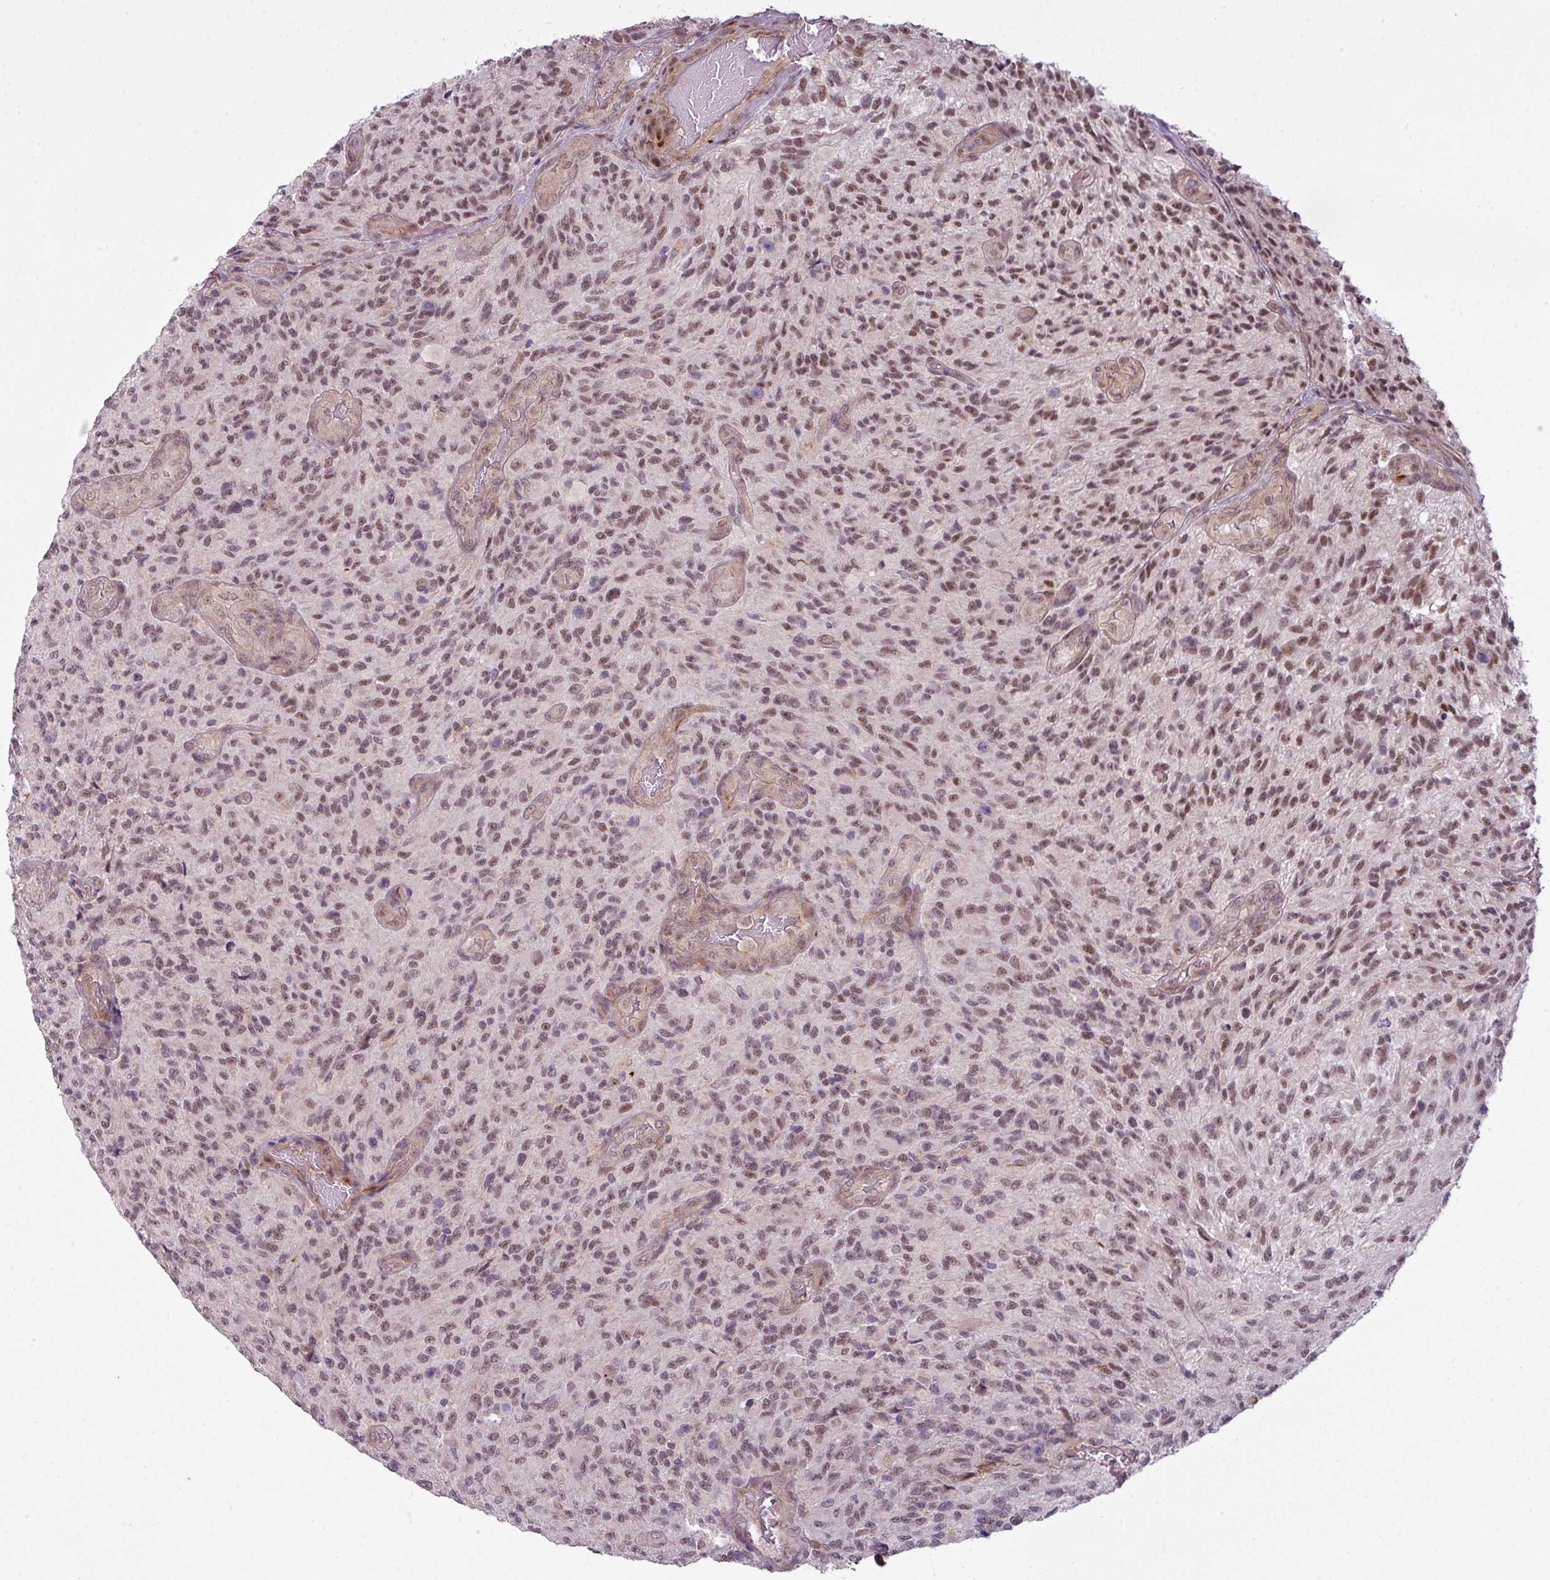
{"staining": {"intensity": "weak", "quantity": ">75%", "location": "nuclear"}, "tissue": "glioma", "cell_type": "Tumor cells", "image_type": "cancer", "snomed": [{"axis": "morphology", "description": "Normal tissue, NOS"}, {"axis": "morphology", "description": "Glioma, malignant, High grade"}, {"axis": "topography", "description": "Cerebral cortex"}], "caption": "Glioma stained with a brown dye reveals weak nuclear positive expression in approximately >75% of tumor cells.", "gene": "ZC2HC1C", "patient": {"sex": "male", "age": 56}}